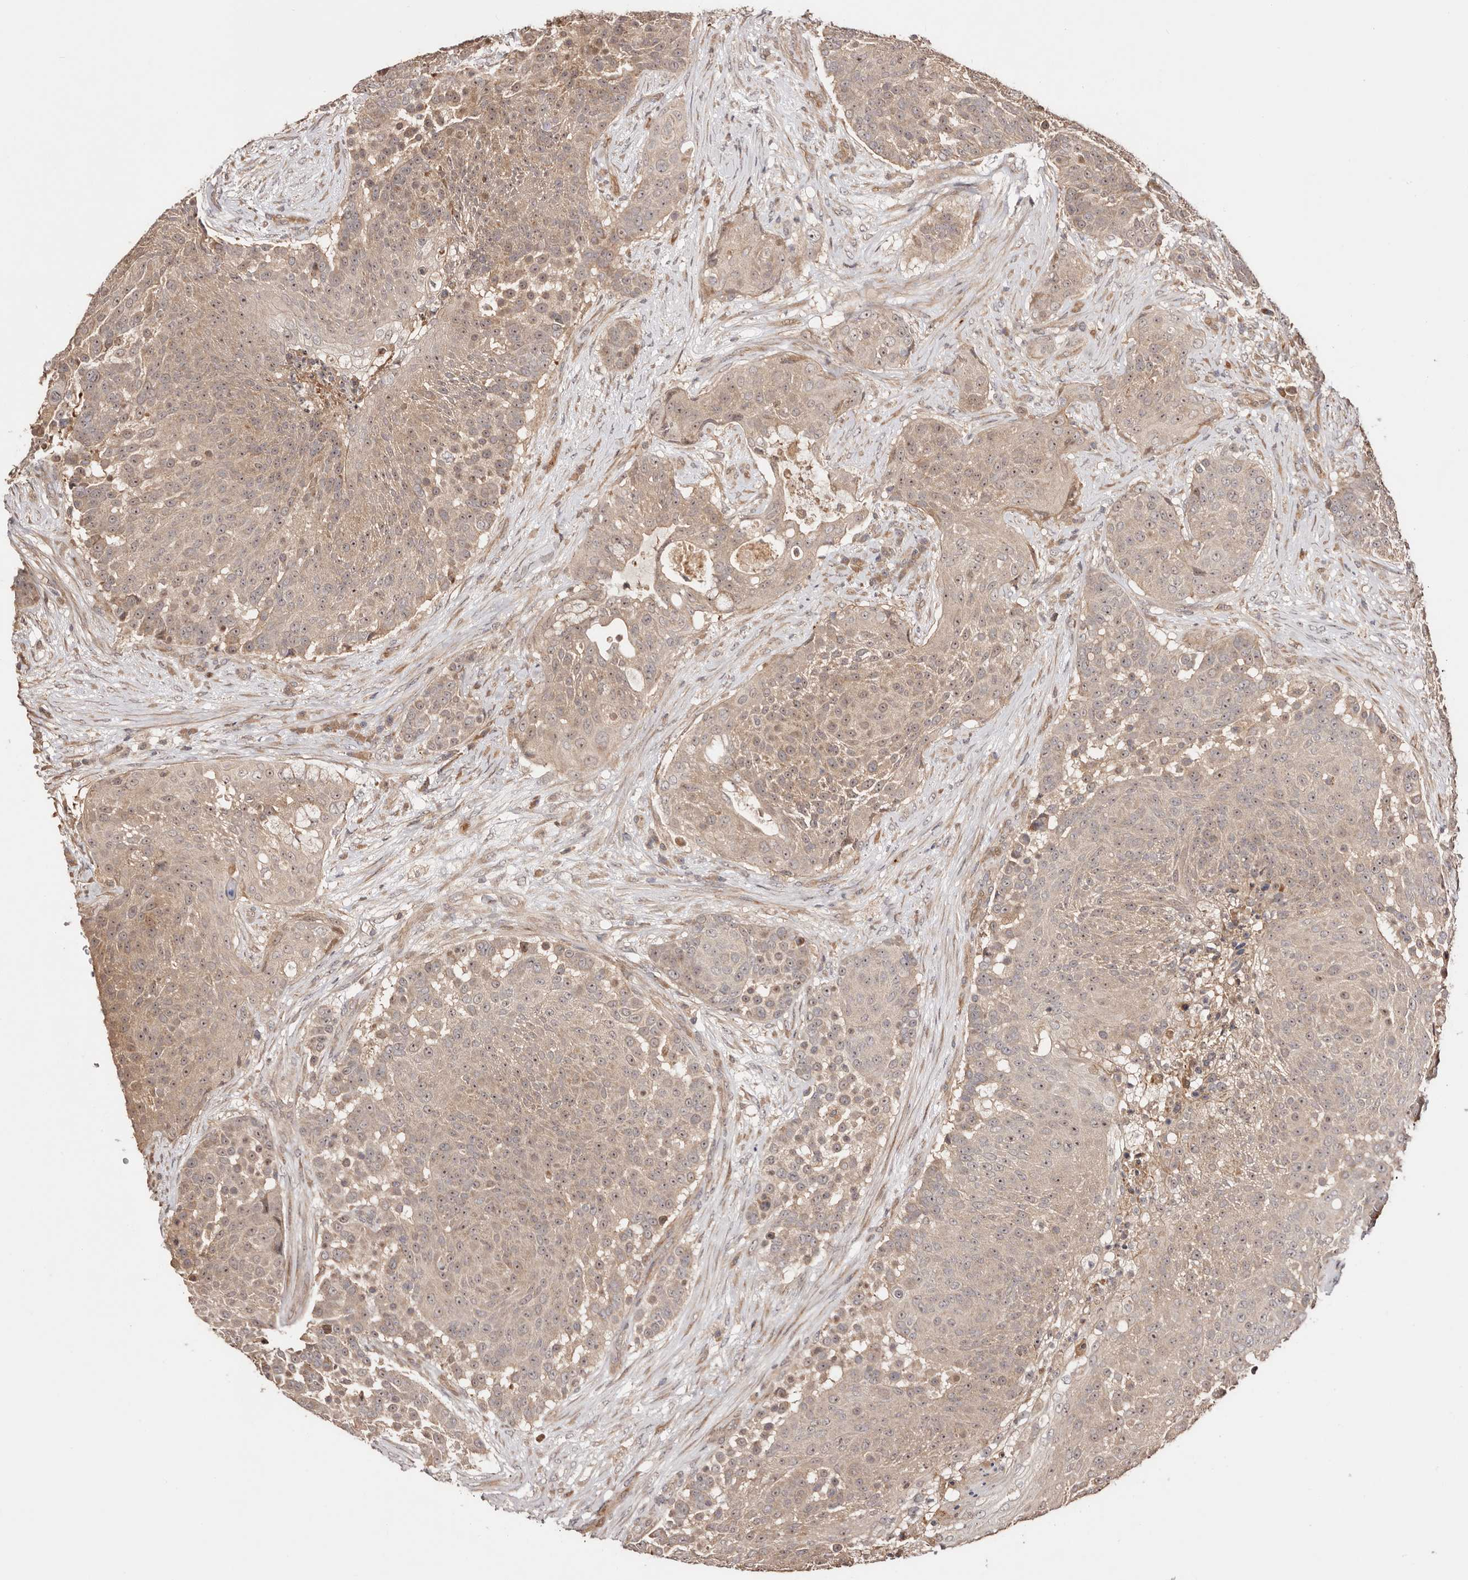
{"staining": {"intensity": "weak", "quantity": ">75%", "location": "cytoplasmic/membranous,nuclear"}, "tissue": "urothelial cancer", "cell_type": "Tumor cells", "image_type": "cancer", "snomed": [{"axis": "morphology", "description": "Urothelial carcinoma, High grade"}, {"axis": "topography", "description": "Urinary bladder"}], "caption": "The image shows immunohistochemical staining of high-grade urothelial carcinoma. There is weak cytoplasmic/membranous and nuclear positivity is seen in approximately >75% of tumor cells. (DAB IHC with brightfield microscopy, high magnification).", "gene": "PTPN22", "patient": {"sex": "female", "age": 63}}